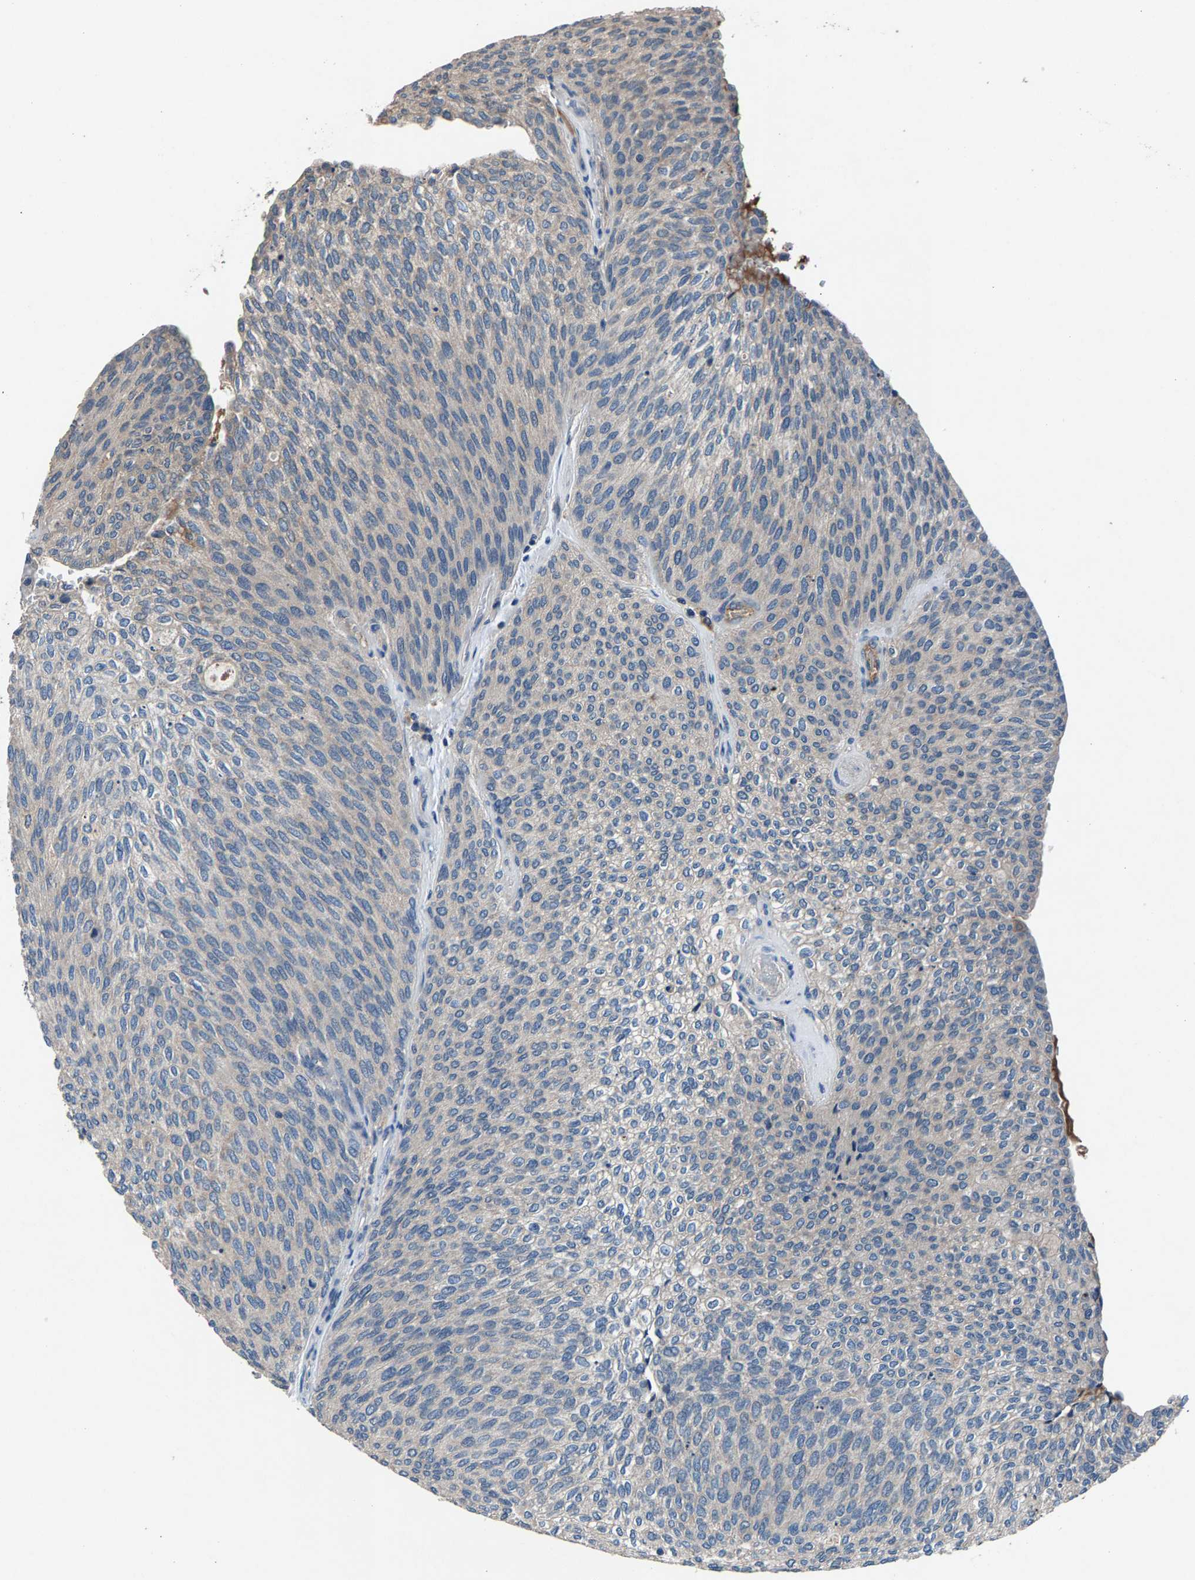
{"staining": {"intensity": "negative", "quantity": "none", "location": "none"}, "tissue": "urothelial cancer", "cell_type": "Tumor cells", "image_type": "cancer", "snomed": [{"axis": "morphology", "description": "Urothelial carcinoma, Low grade"}, {"axis": "topography", "description": "Urinary bladder"}], "caption": "A histopathology image of human urothelial carcinoma (low-grade) is negative for staining in tumor cells.", "gene": "PRXL2C", "patient": {"sex": "female", "age": 79}}